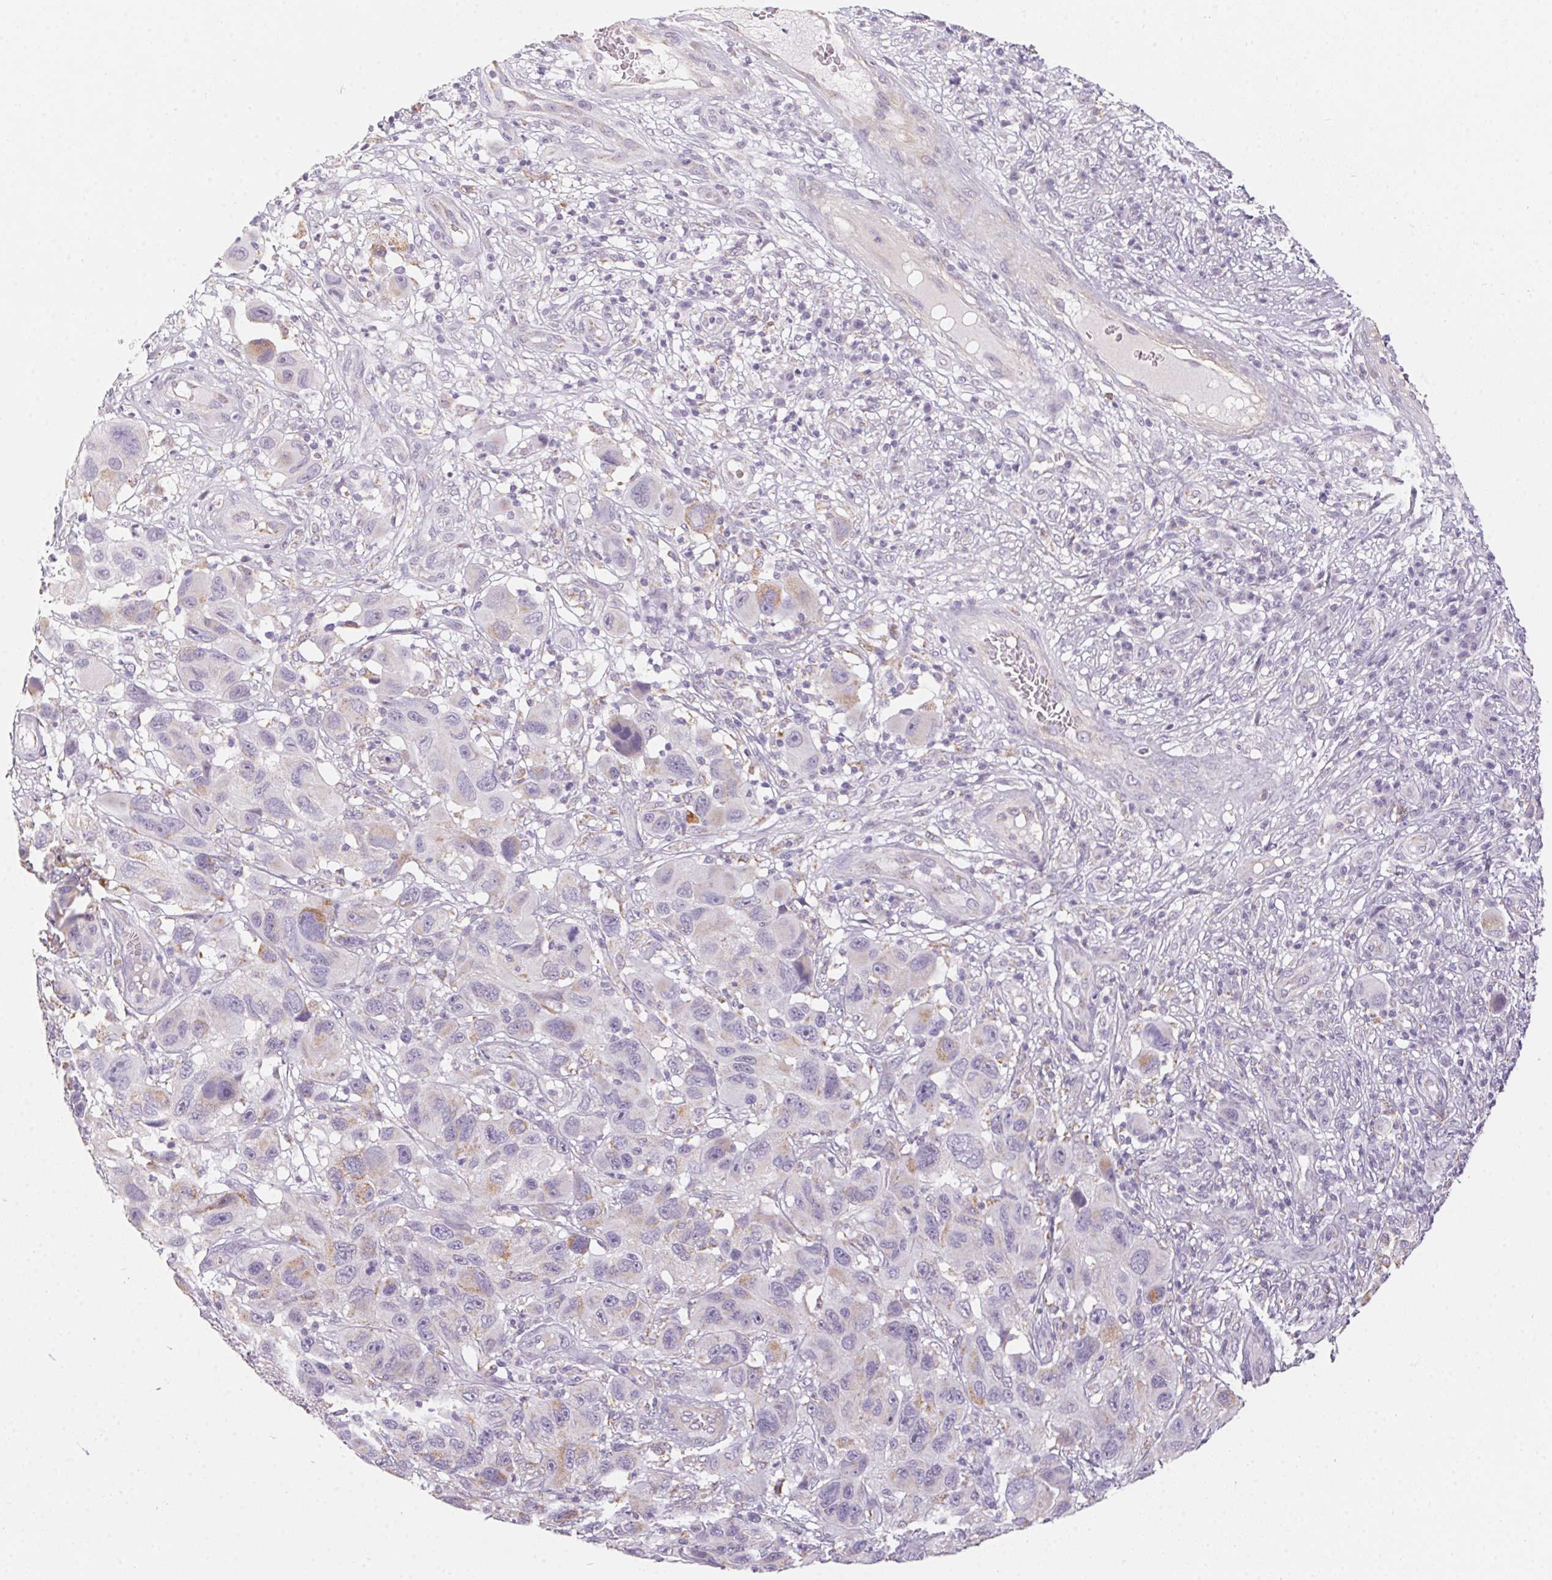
{"staining": {"intensity": "negative", "quantity": "none", "location": "none"}, "tissue": "melanoma", "cell_type": "Tumor cells", "image_type": "cancer", "snomed": [{"axis": "morphology", "description": "Malignant melanoma, NOS"}, {"axis": "topography", "description": "Skin"}], "caption": "Malignant melanoma stained for a protein using immunohistochemistry (IHC) demonstrates no positivity tumor cells.", "gene": "PRPH", "patient": {"sex": "male", "age": 53}}